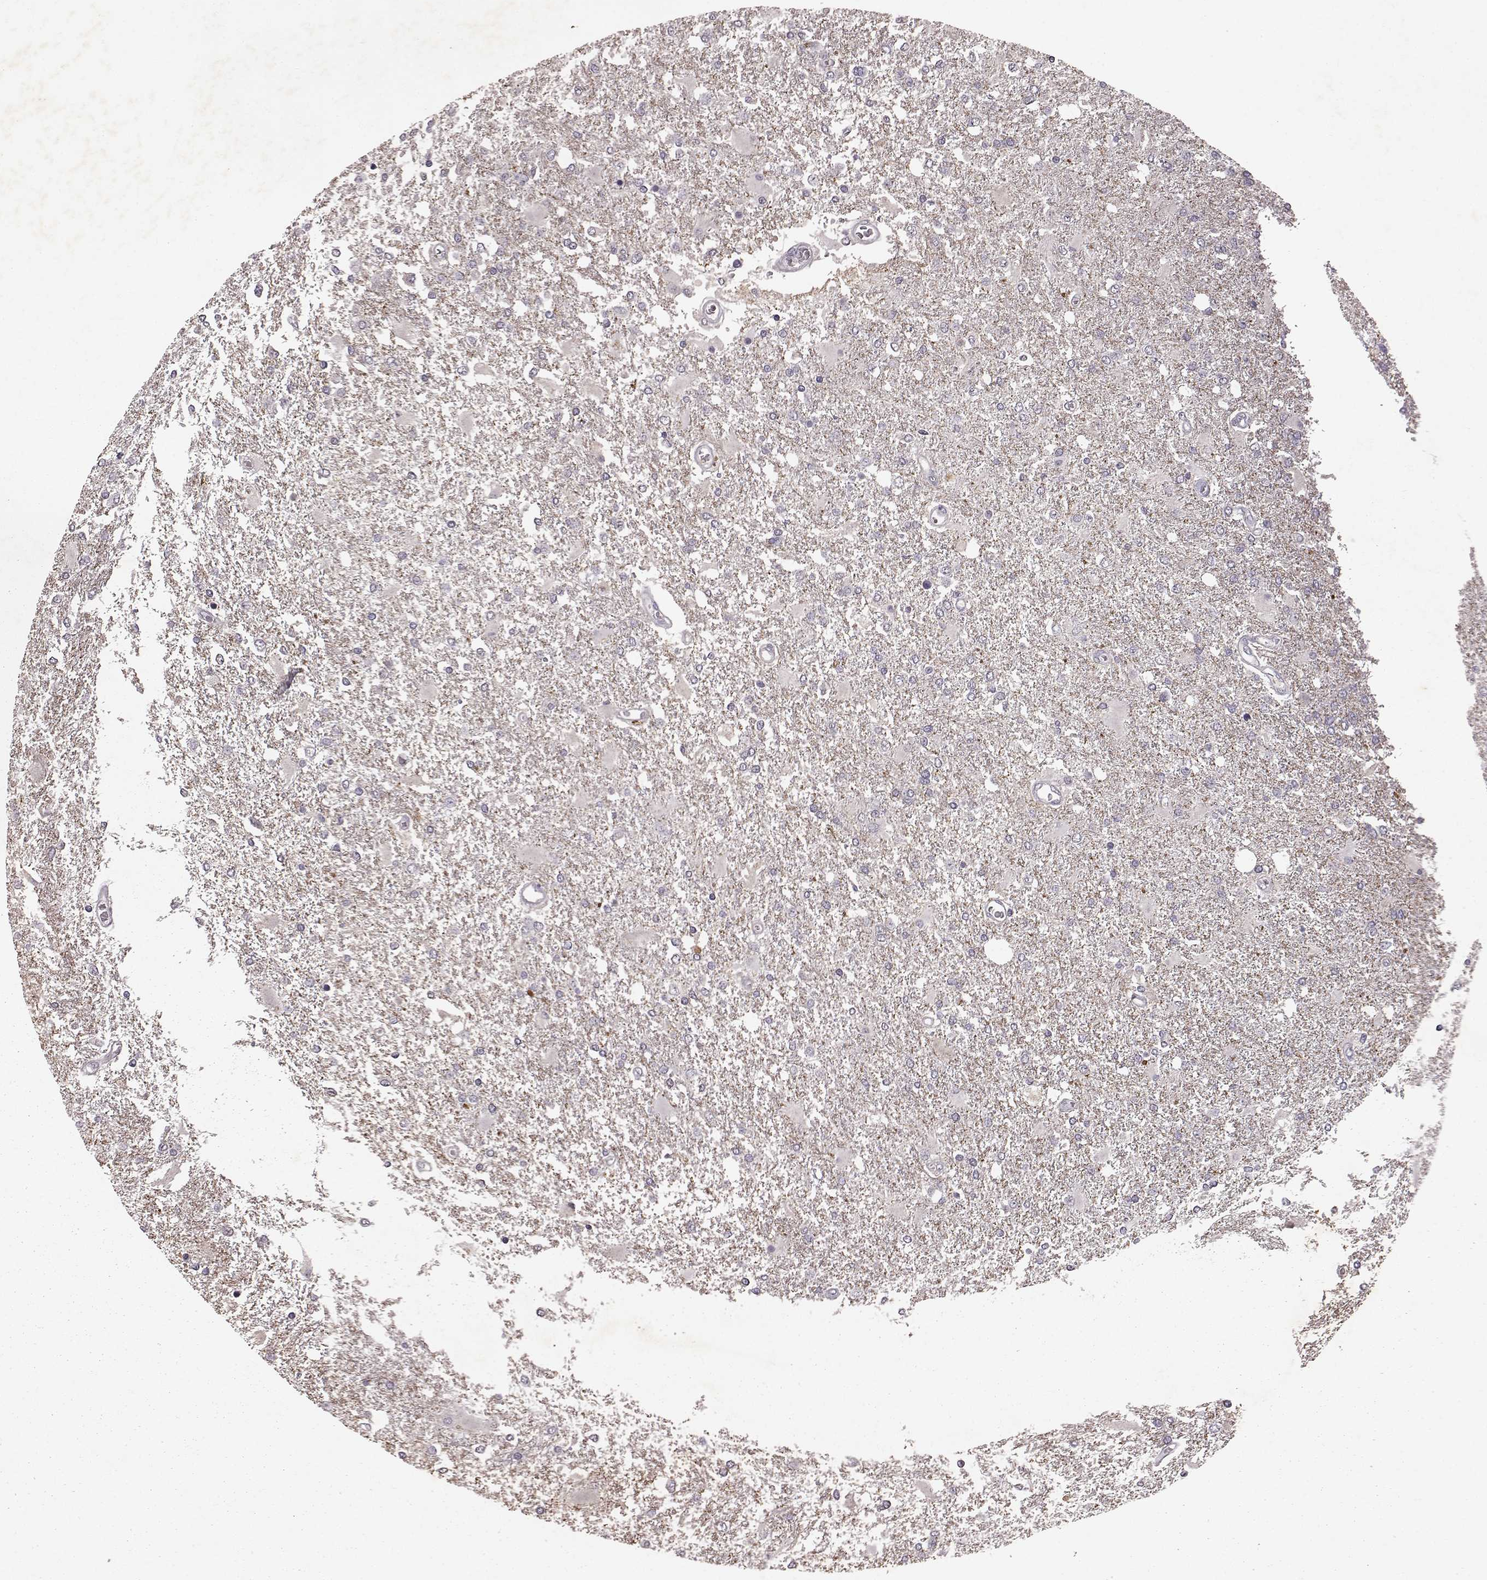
{"staining": {"intensity": "negative", "quantity": "none", "location": "none"}, "tissue": "glioma", "cell_type": "Tumor cells", "image_type": "cancer", "snomed": [{"axis": "morphology", "description": "Glioma, malignant, High grade"}, {"axis": "topography", "description": "Cerebral cortex"}], "caption": "Human malignant high-grade glioma stained for a protein using IHC demonstrates no expression in tumor cells.", "gene": "FRRS1L", "patient": {"sex": "male", "age": 79}}